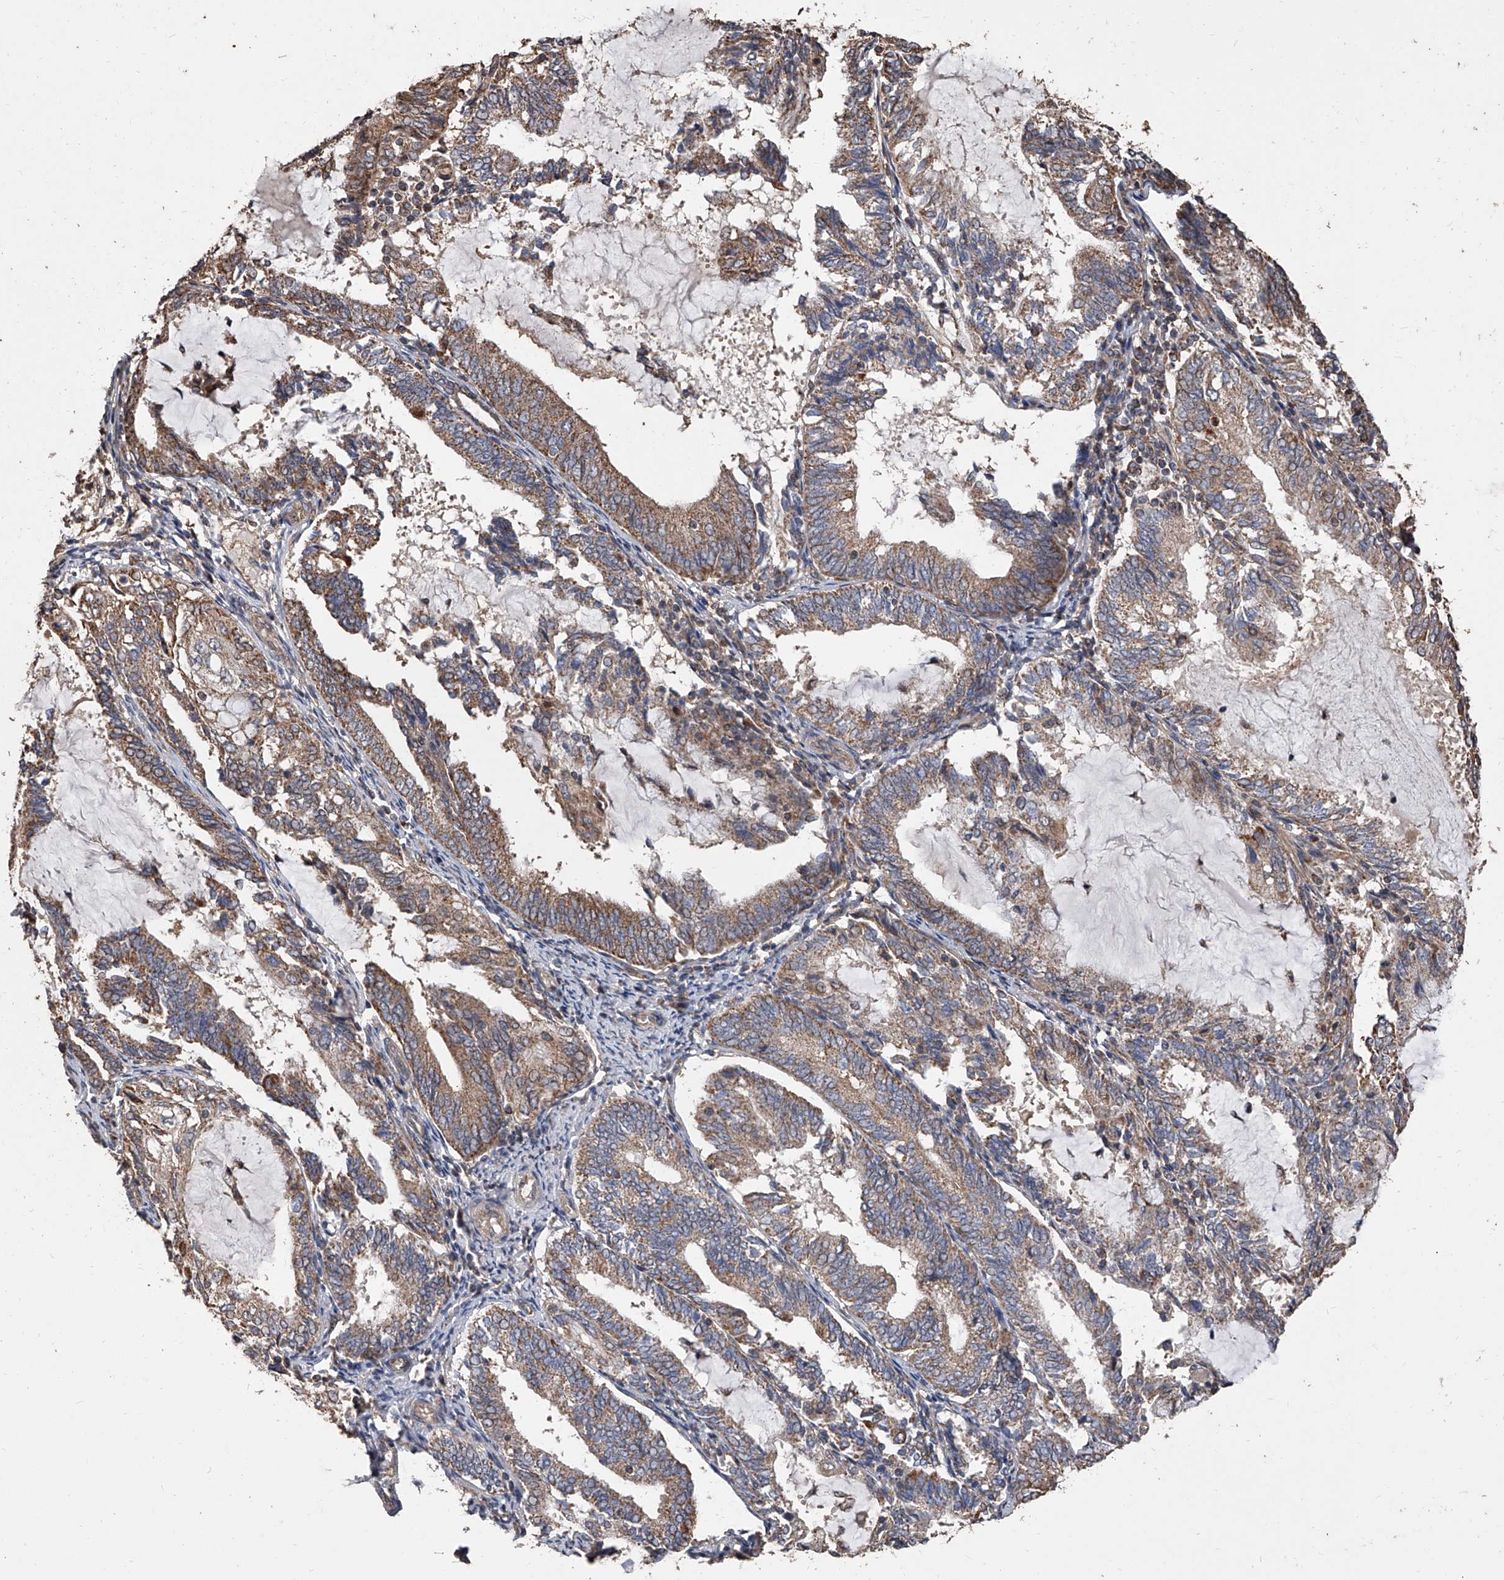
{"staining": {"intensity": "moderate", "quantity": ">75%", "location": "cytoplasmic/membranous"}, "tissue": "endometrial cancer", "cell_type": "Tumor cells", "image_type": "cancer", "snomed": [{"axis": "morphology", "description": "Adenocarcinoma, NOS"}, {"axis": "topography", "description": "Endometrium"}], "caption": "Immunohistochemistry of human endometrial adenocarcinoma reveals medium levels of moderate cytoplasmic/membranous expression in approximately >75% of tumor cells. (DAB (3,3'-diaminobenzidine) = brown stain, brightfield microscopy at high magnification).", "gene": "LTV1", "patient": {"sex": "female", "age": 81}}